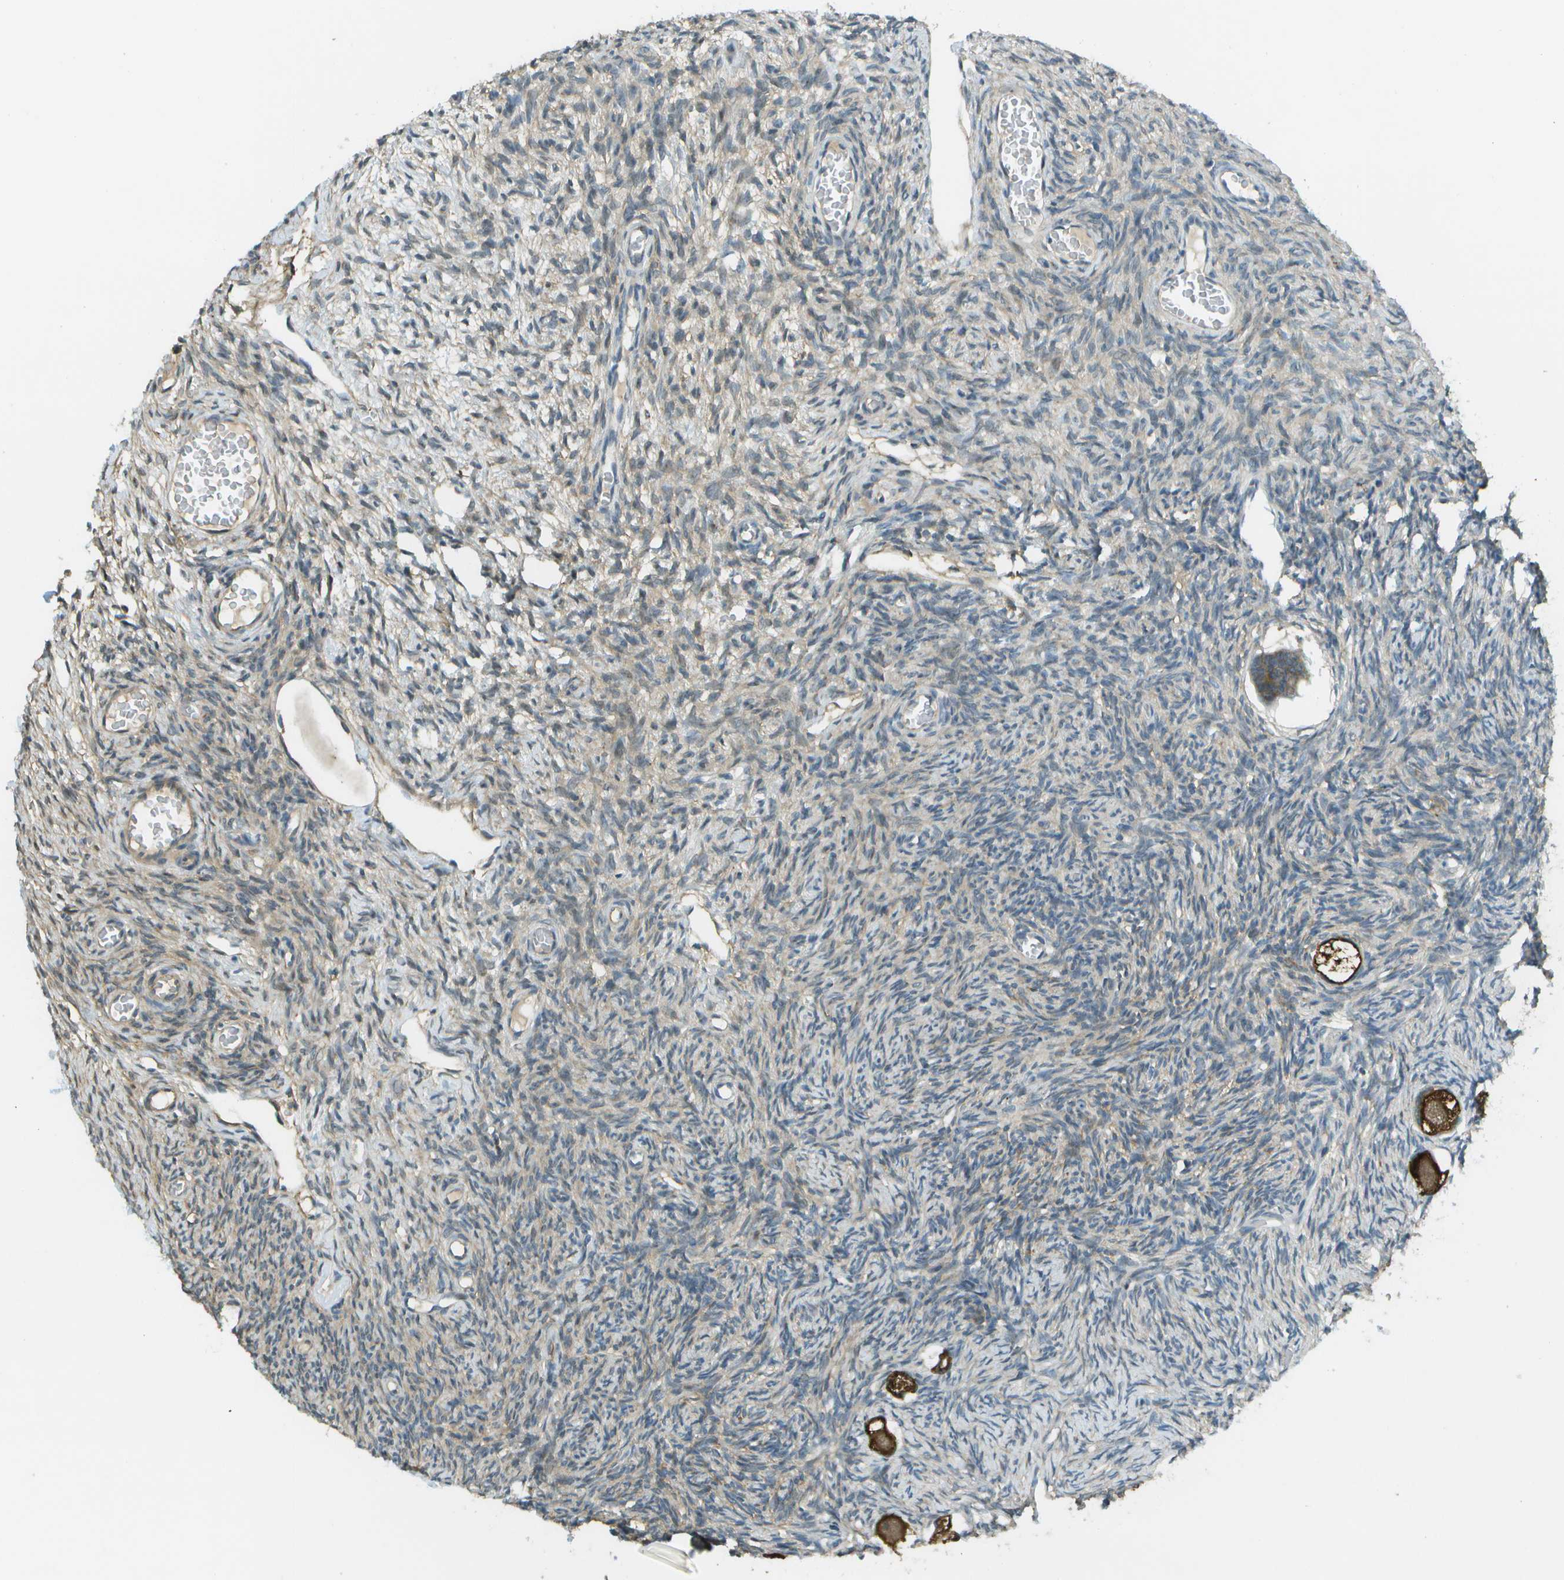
{"staining": {"intensity": "strong", "quantity": ">75%", "location": "cytoplasmic/membranous"}, "tissue": "ovary", "cell_type": "Follicle cells", "image_type": "normal", "snomed": [{"axis": "morphology", "description": "Normal tissue, NOS"}, {"axis": "topography", "description": "Ovary"}], "caption": "Strong cytoplasmic/membranous positivity is appreciated in about >75% of follicle cells in unremarkable ovary. Using DAB (brown) and hematoxylin (blue) stains, captured at high magnification using brightfield microscopy.", "gene": "LRRC66", "patient": {"sex": "female", "age": 27}}